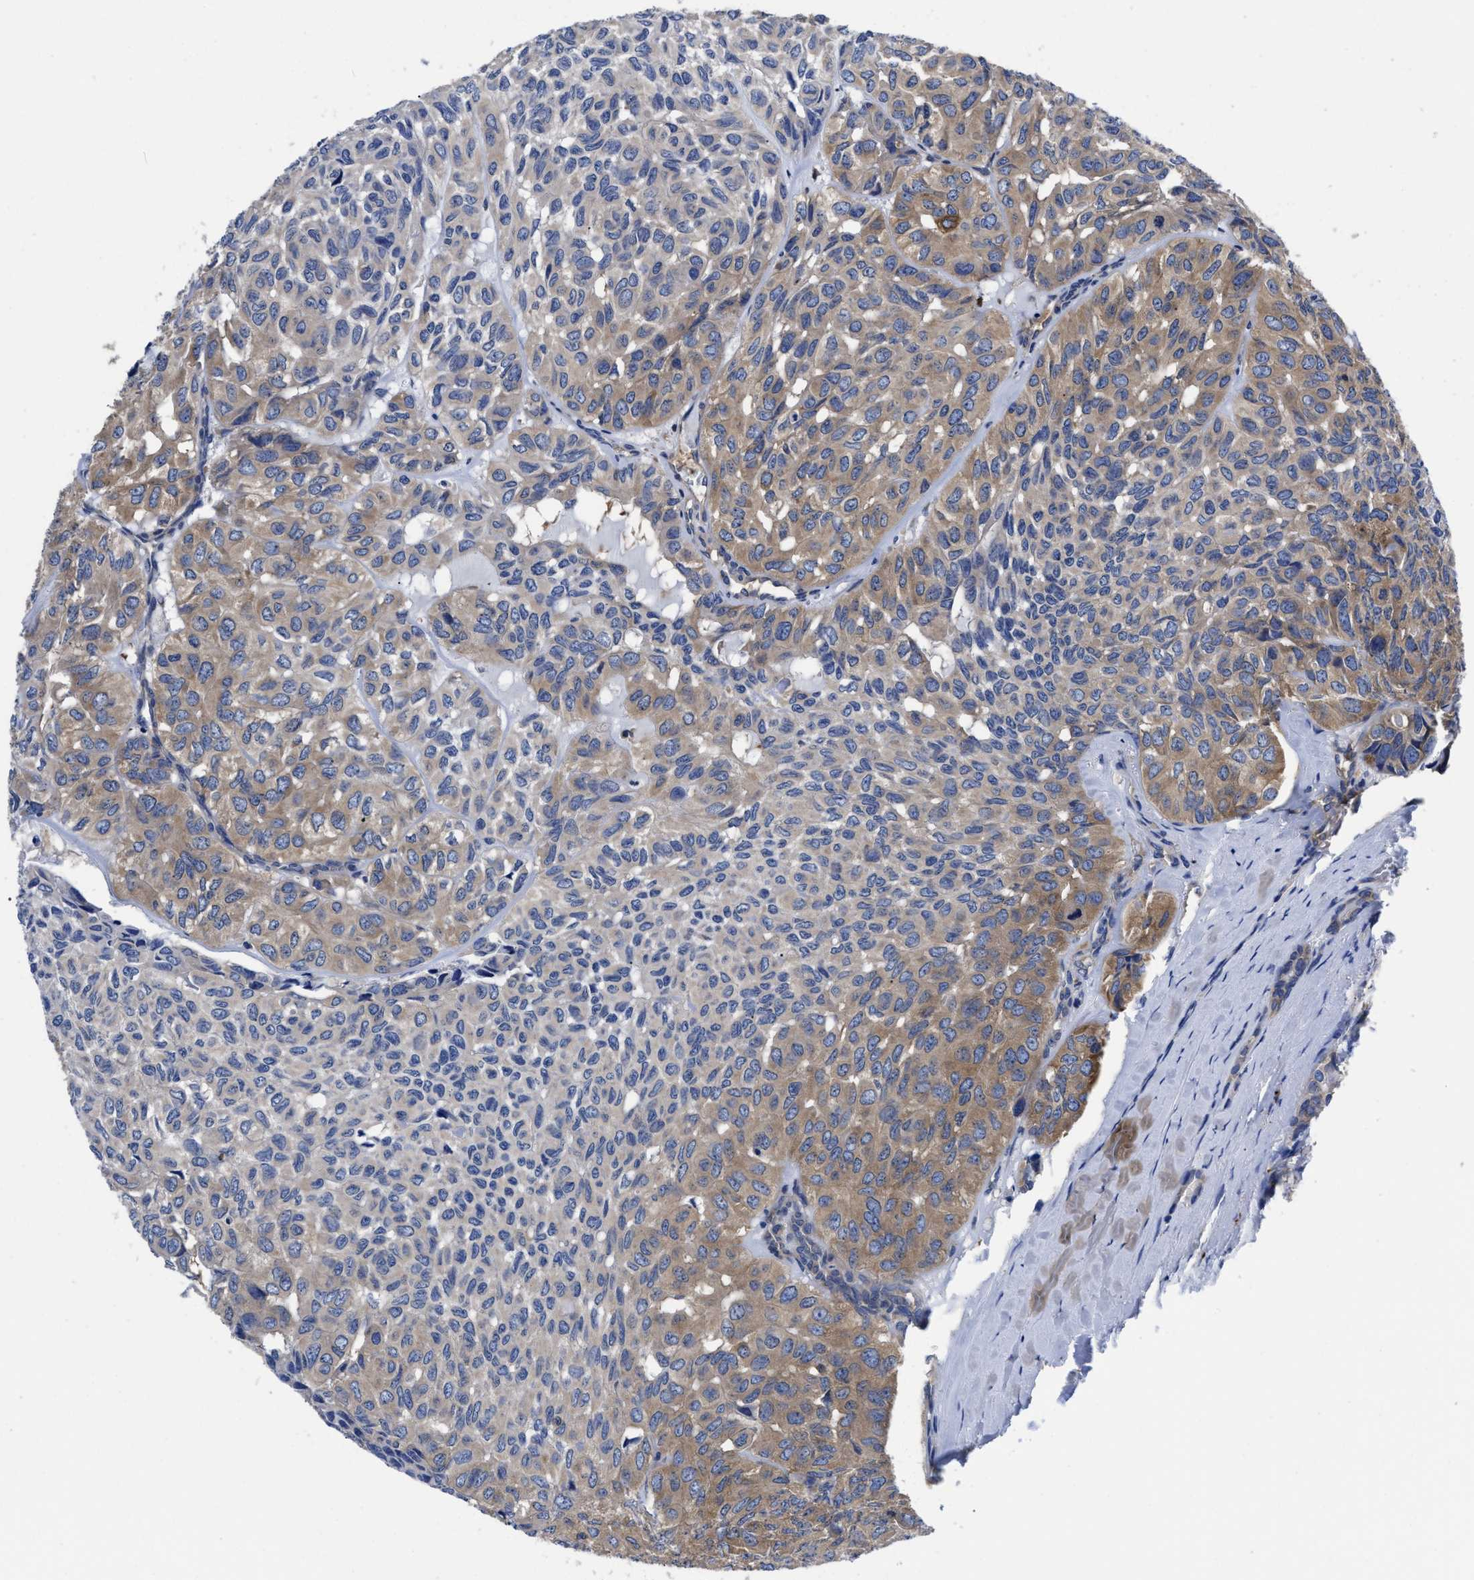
{"staining": {"intensity": "moderate", "quantity": "<25%", "location": "cytoplasmic/membranous"}, "tissue": "head and neck cancer", "cell_type": "Tumor cells", "image_type": "cancer", "snomed": [{"axis": "morphology", "description": "Adenocarcinoma, NOS"}, {"axis": "topography", "description": "Salivary gland, NOS"}, {"axis": "topography", "description": "Head-Neck"}], "caption": "DAB immunohistochemical staining of human head and neck cancer reveals moderate cytoplasmic/membranous protein expression in about <25% of tumor cells.", "gene": "YARS1", "patient": {"sex": "female", "age": 76}}